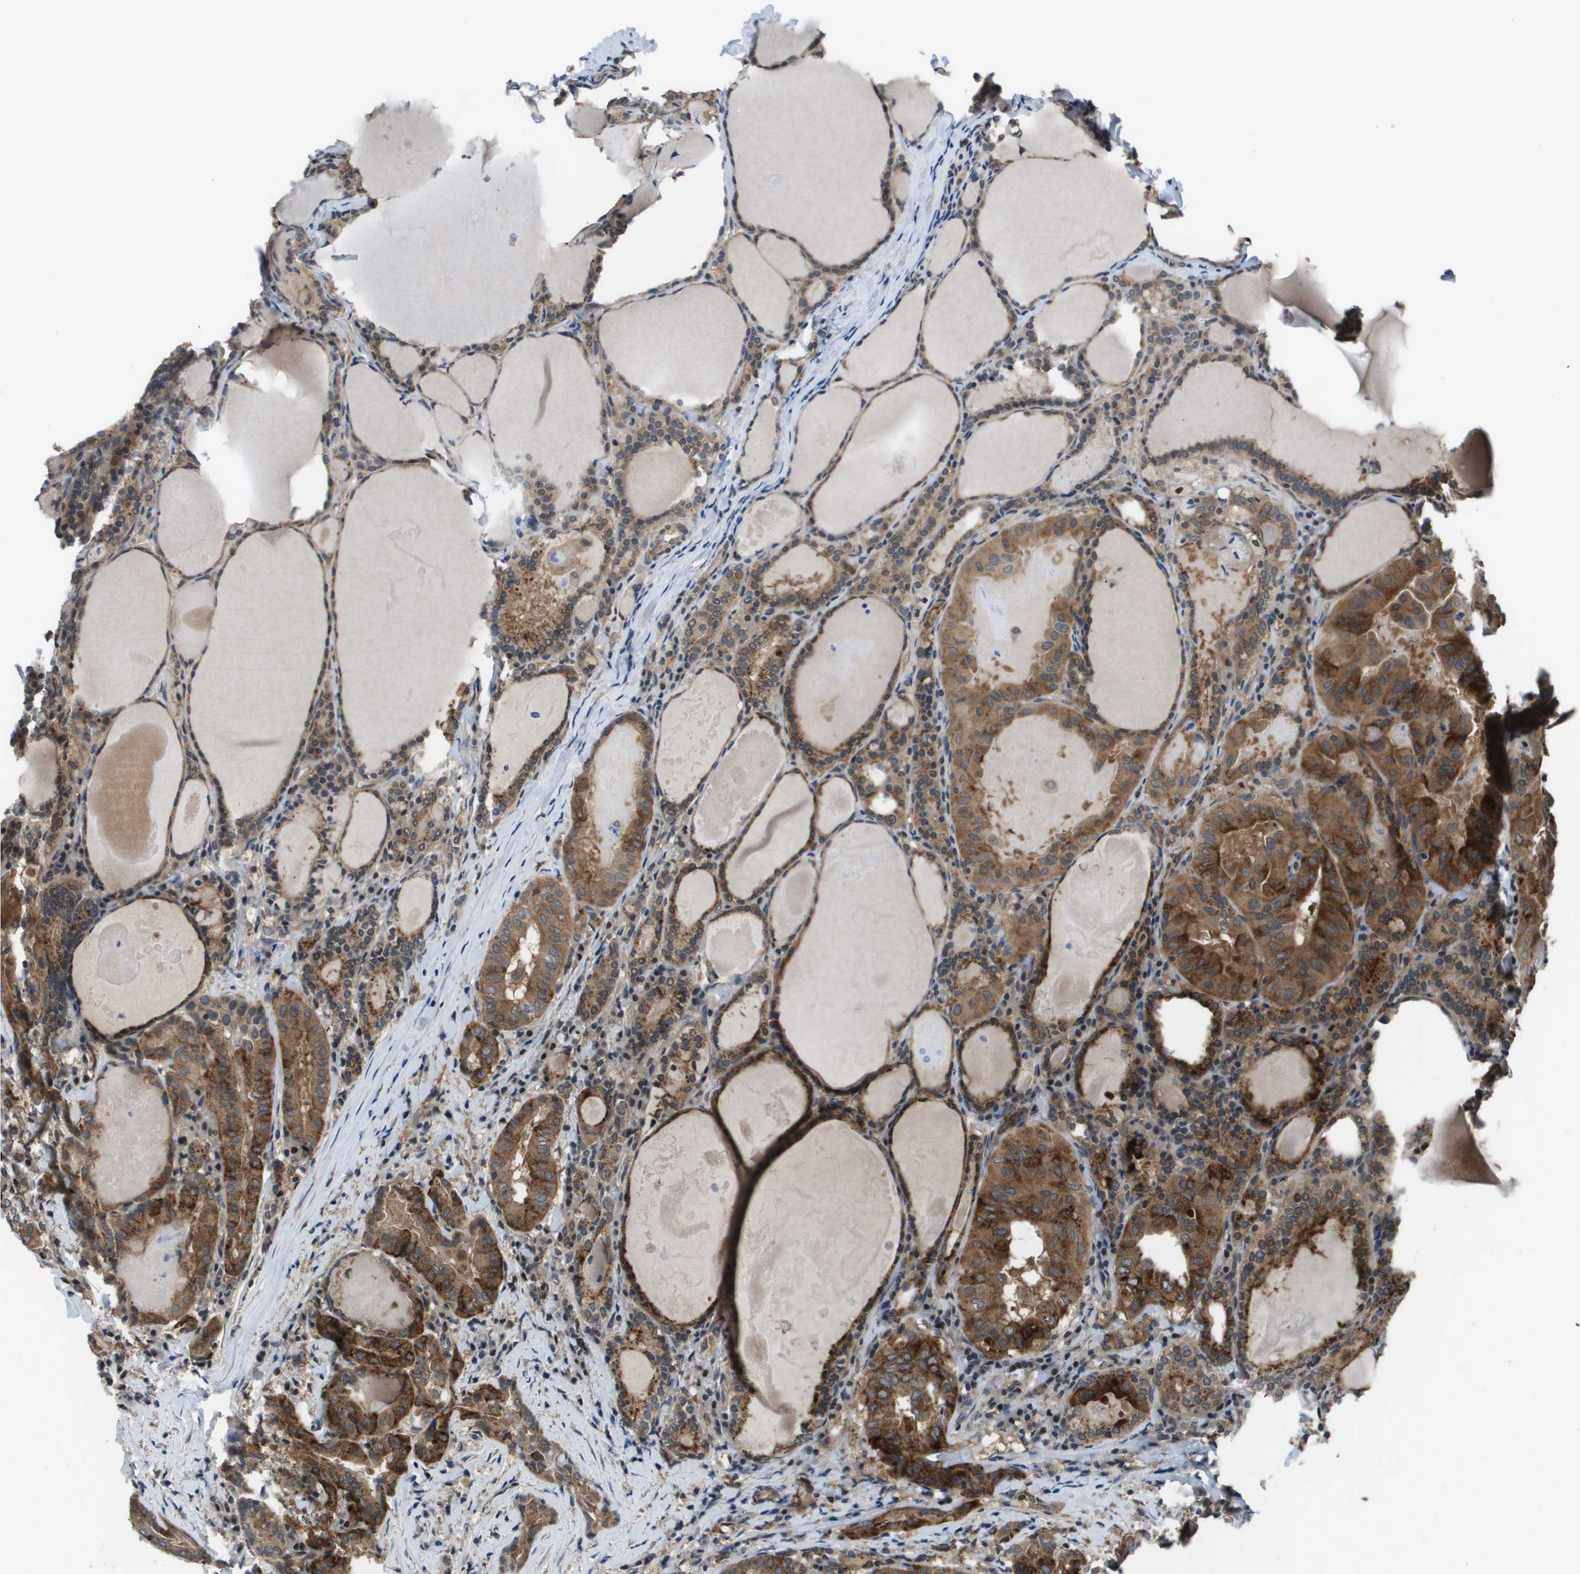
{"staining": {"intensity": "moderate", "quantity": ">75%", "location": "cytoplasmic/membranous"}, "tissue": "thyroid cancer", "cell_type": "Tumor cells", "image_type": "cancer", "snomed": [{"axis": "morphology", "description": "Papillary adenocarcinoma, NOS"}, {"axis": "topography", "description": "Thyroid gland"}], "caption": "Immunohistochemistry (DAB (3,3'-diaminobenzidine)) staining of human thyroid papillary adenocarcinoma displays moderate cytoplasmic/membranous protein staining in about >75% of tumor cells.", "gene": "ENPP5", "patient": {"sex": "female", "age": 42}}